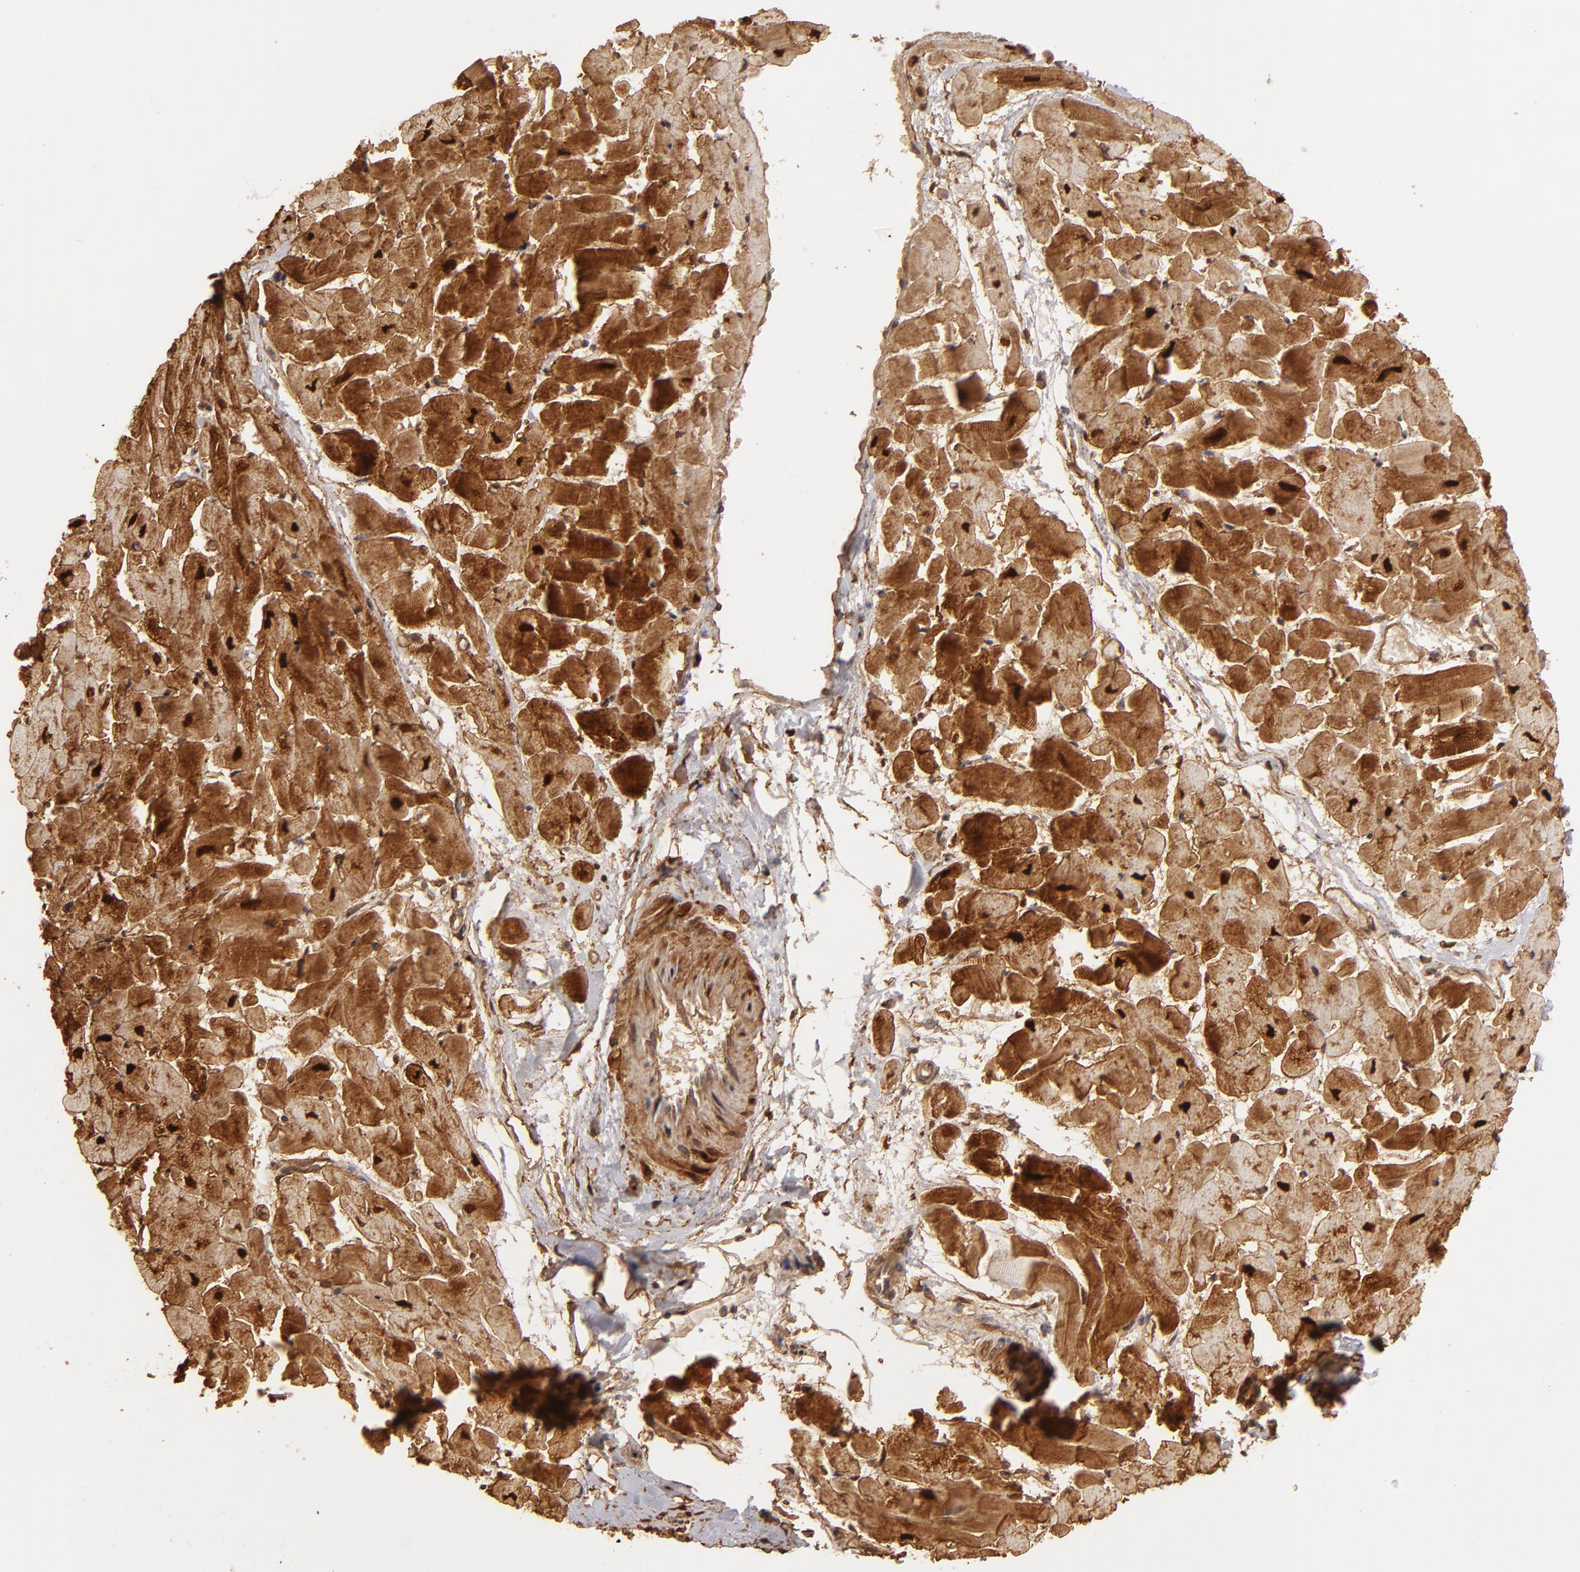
{"staining": {"intensity": "strong", "quantity": ">75%", "location": "cytoplasmic/membranous"}, "tissue": "heart muscle", "cell_type": "Cardiomyocytes", "image_type": "normal", "snomed": [{"axis": "morphology", "description": "Normal tissue, NOS"}, {"axis": "topography", "description": "Heart"}], "caption": "Strong cytoplasmic/membranous staining is present in approximately >75% of cardiomyocytes in benign heart muscle.", "gene": "HSPB6", "patient": {"sex": "female", "age": 19}}